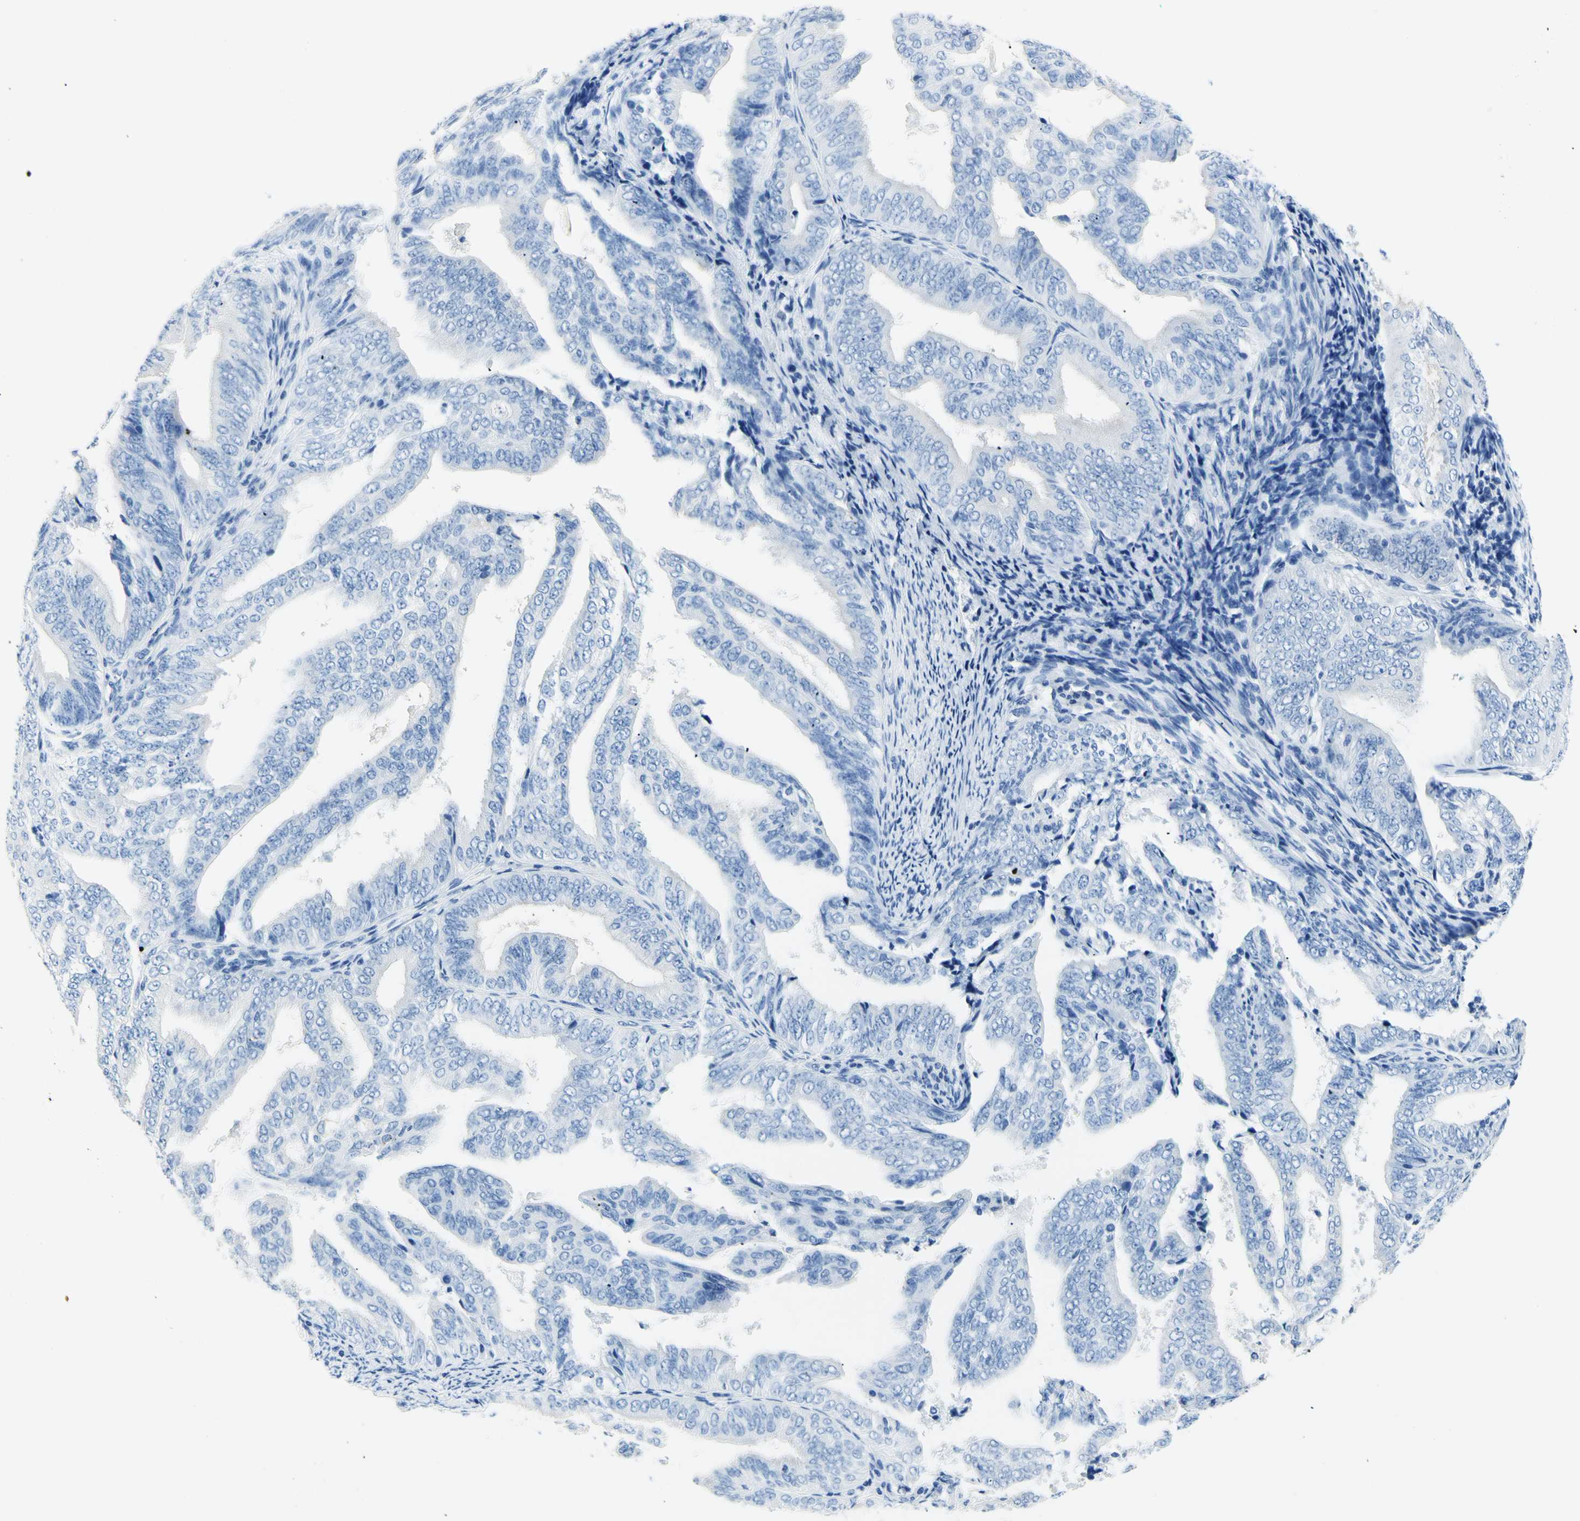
{"staining": {"intensity": "negative", "quantity": "none", "location": "none"}, "tissue": "endometrial cancer", "cell_type": "Tumor cells", "image_type": "cancer", "snomed": [{"axis": "morphology", "description": "Adenocarcinoma, NOS"}, {"axis": "topography", "description": "Endometrium"}], "caption": "An immunohistochemistry image of endometrial cancer is shown. There is no staining in tumor cells of endometrial cancer.", "gene": "HPCA", "patient": {"sex": "female", "age": 58}}